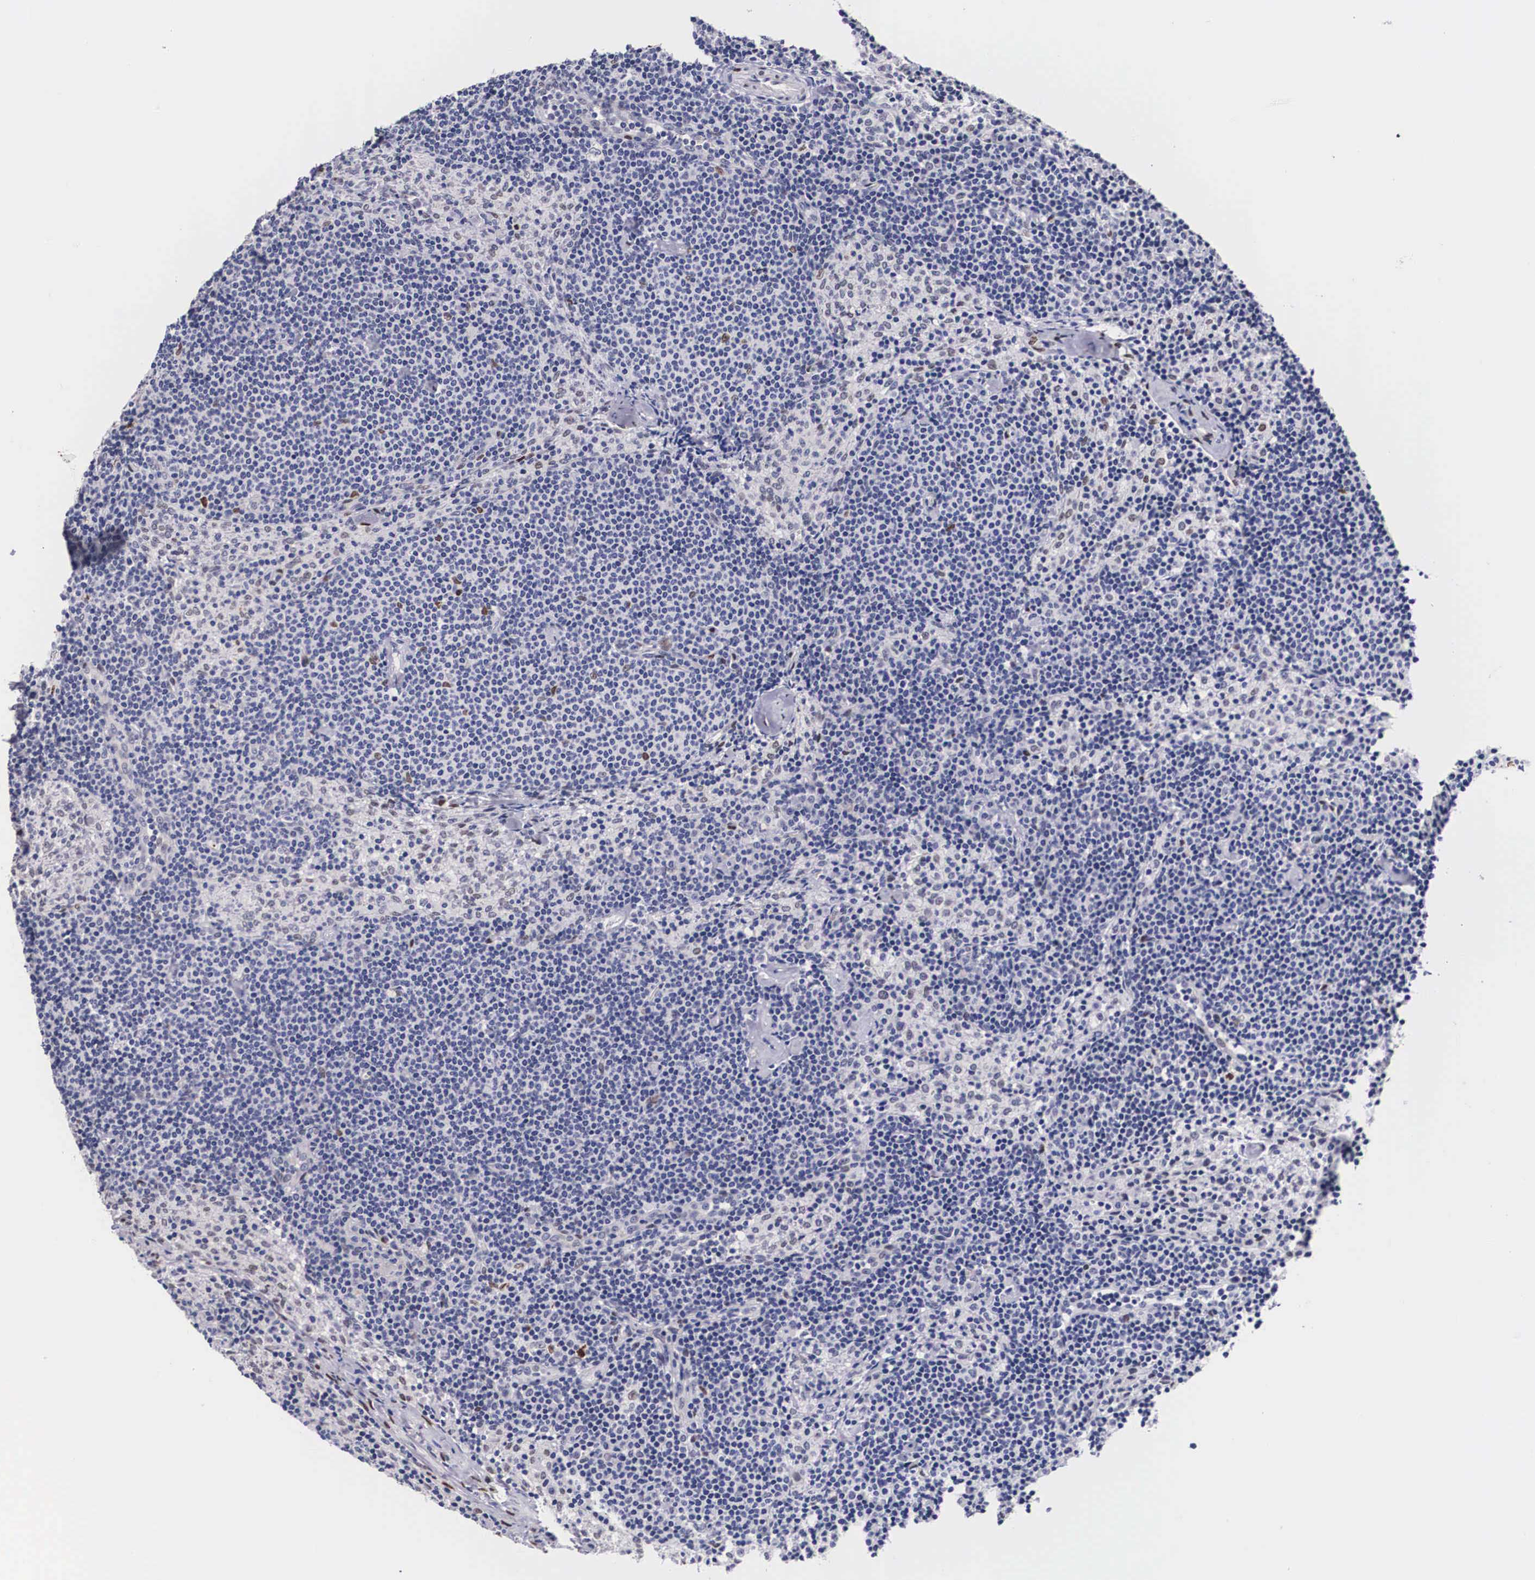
{"staining": {"intensity": "moderate", "quantity": "<25%", "location": "nuclear"}, "tissue": "lymph node", "cell_type": "Germinal center cells", "image_type": "normal", "snomed": [{"axis": "morphology", "description": "Normal tissue, NOS"}, {"axis": "topography", "description": "Lymph node"}], "caption": "Lymph node stained for a protein (brown) displays moderate nuclear positive positivity in about <25% of germinal center cells.", "gene": "KHDRBS3", "patient": {"sex": "female", "age": 35}}